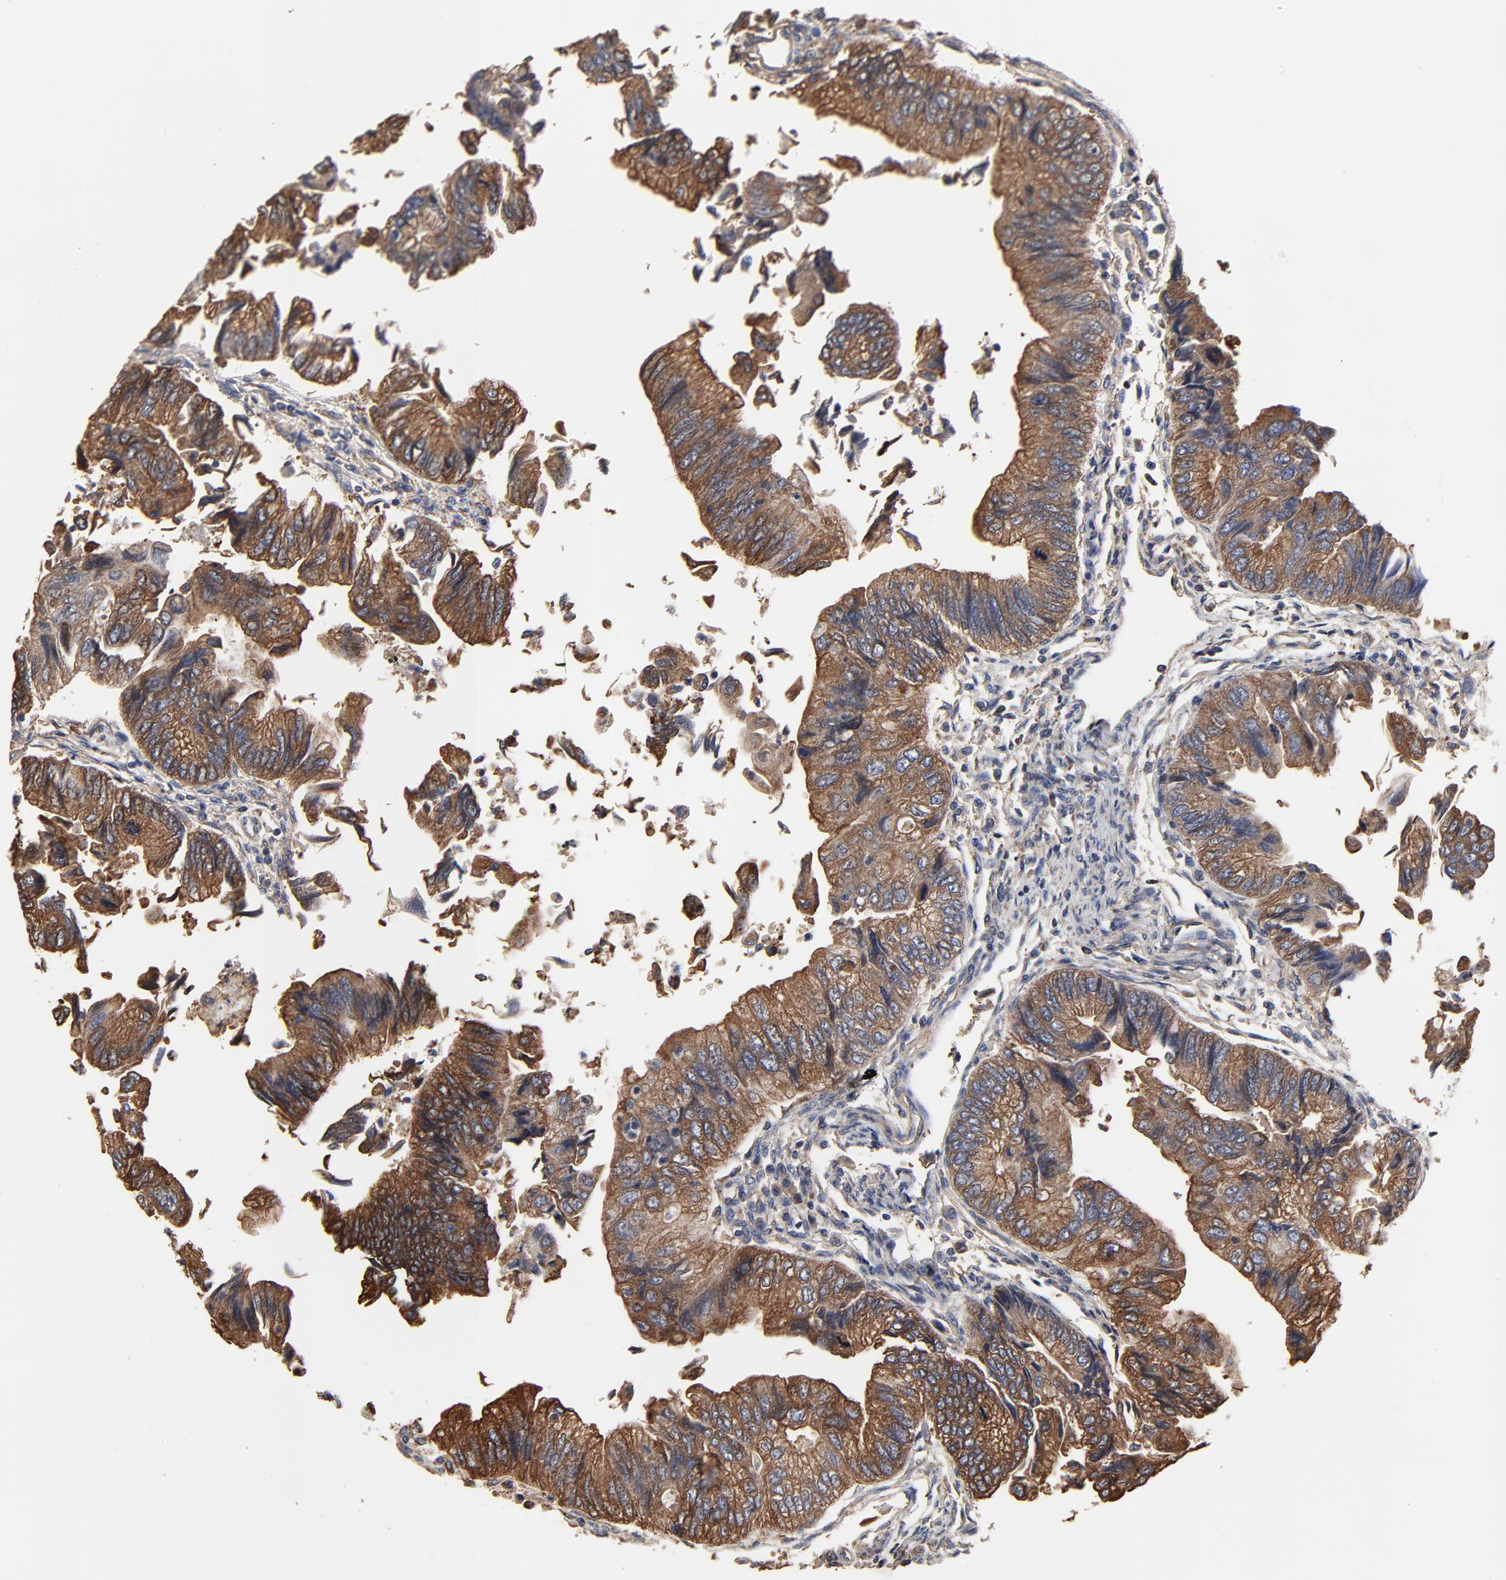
{"staining": {"intensity": "strong", "quantity": ">75%", "location": "cytoplasmic/membranous"}, "tissue": "colorectal cancer", "cell_type": "Tumor cells", "image_type": "cancer", "snomed": [{"axis": "morphology", "description": "Adenocarcinoma, NOS"}, {"axis": "topography", "description": "Colon"}], "caption": "Protein analysis of colorectal cancer tissue reveals strong cytoplasmic/membranous staining in approximately >75% of tumor cells.", "gene": "NXF3", "patient": {"sex": "female", "age": 11}}